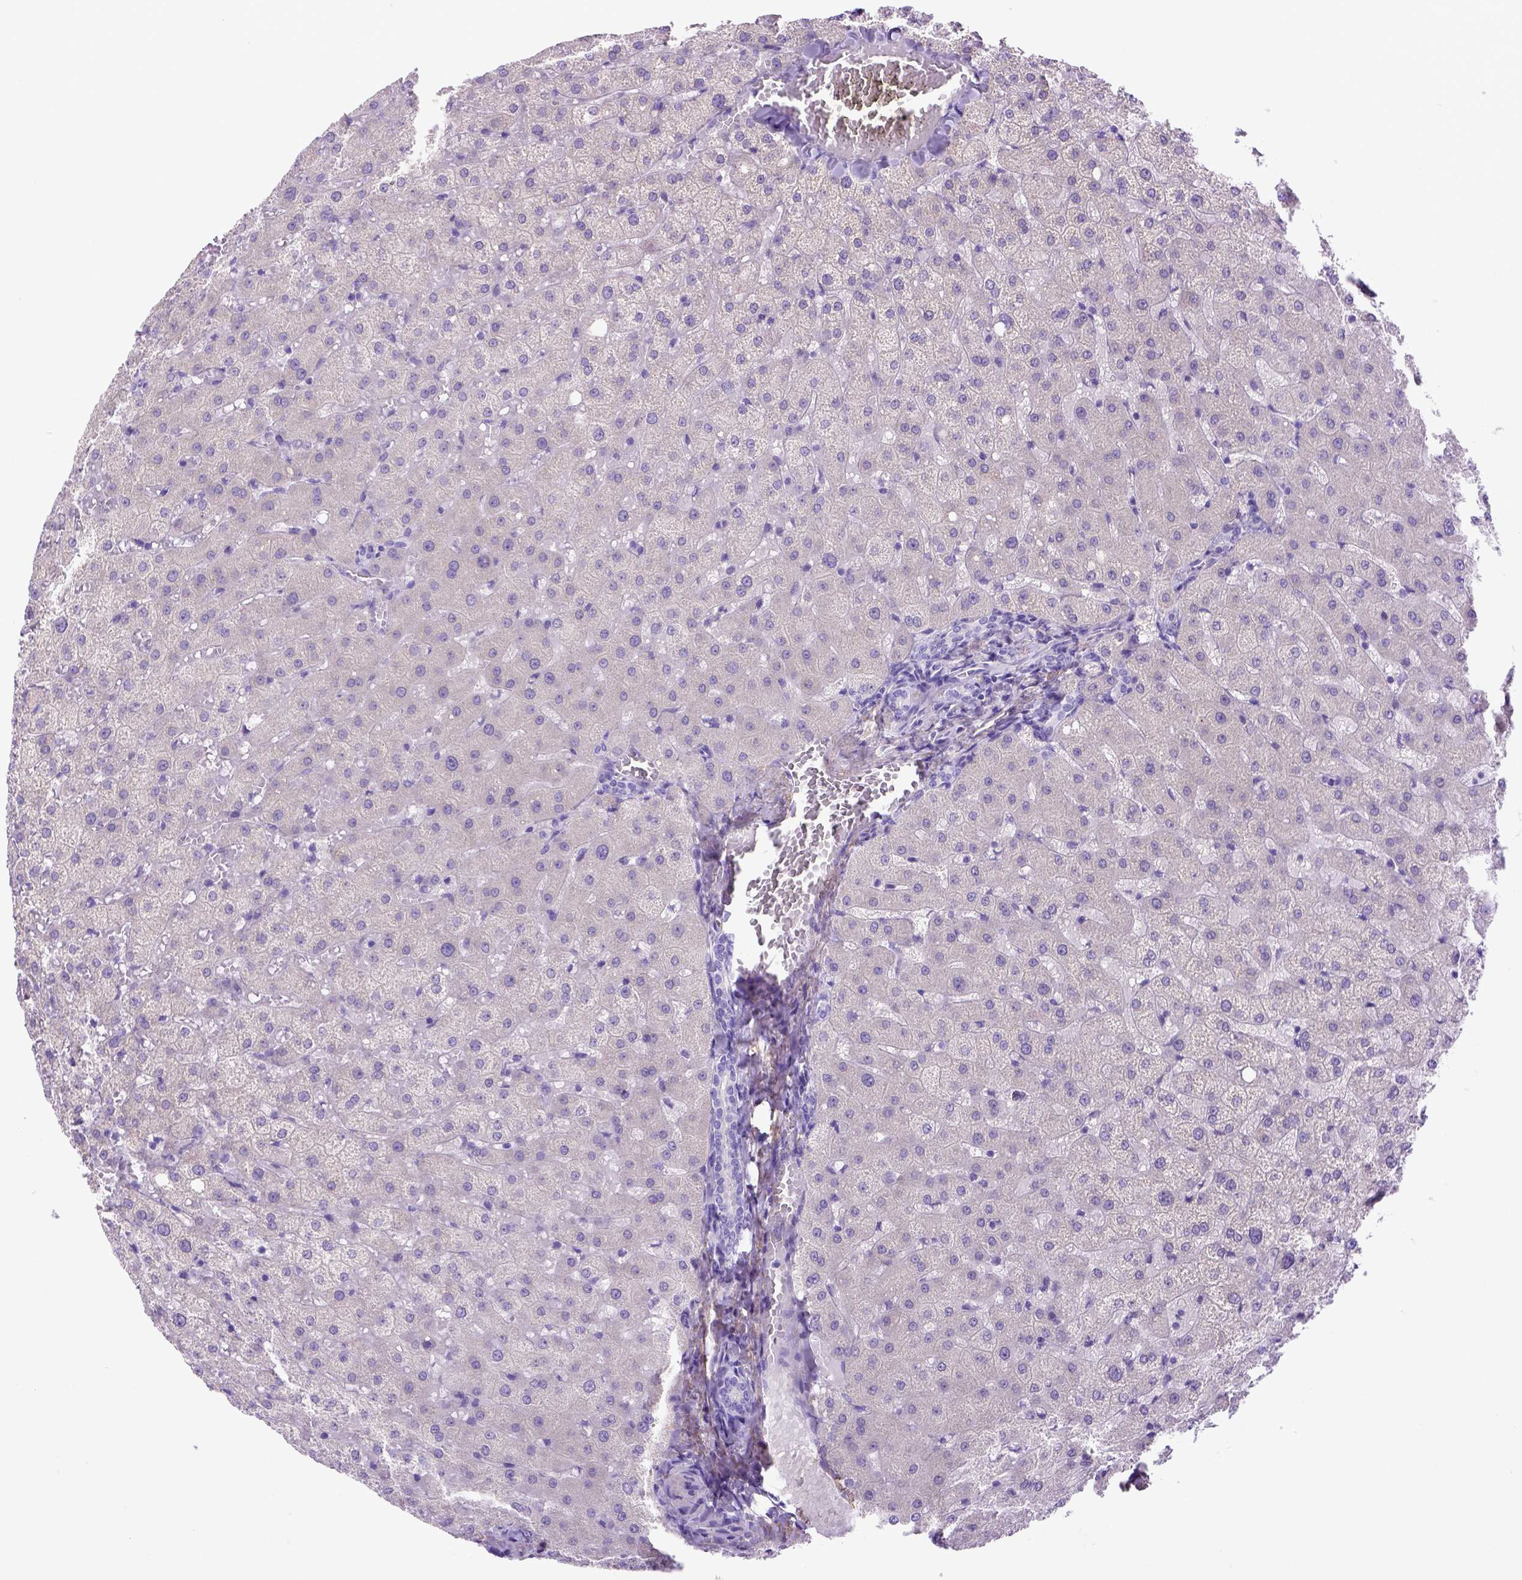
{"staining": {"intensity": "negative", "quantity": "none", "location": "none"}, "tissue": "liver", "cell_type": "Cholangiocytes", "image_type": "normal", "snomed": [{"axis": "morphology", "description": "Normal tissue, NOS"}, {"axis": "topography", "description": "Liver"}], "caption": "DAB (3,3'-diaminobenzidine) immunohistochemical staining of unremarkable human liver displays no significant expression in cholangiocytes.", "gene": "SIRPD", "patient": {"sex": "female", "age": 50}}